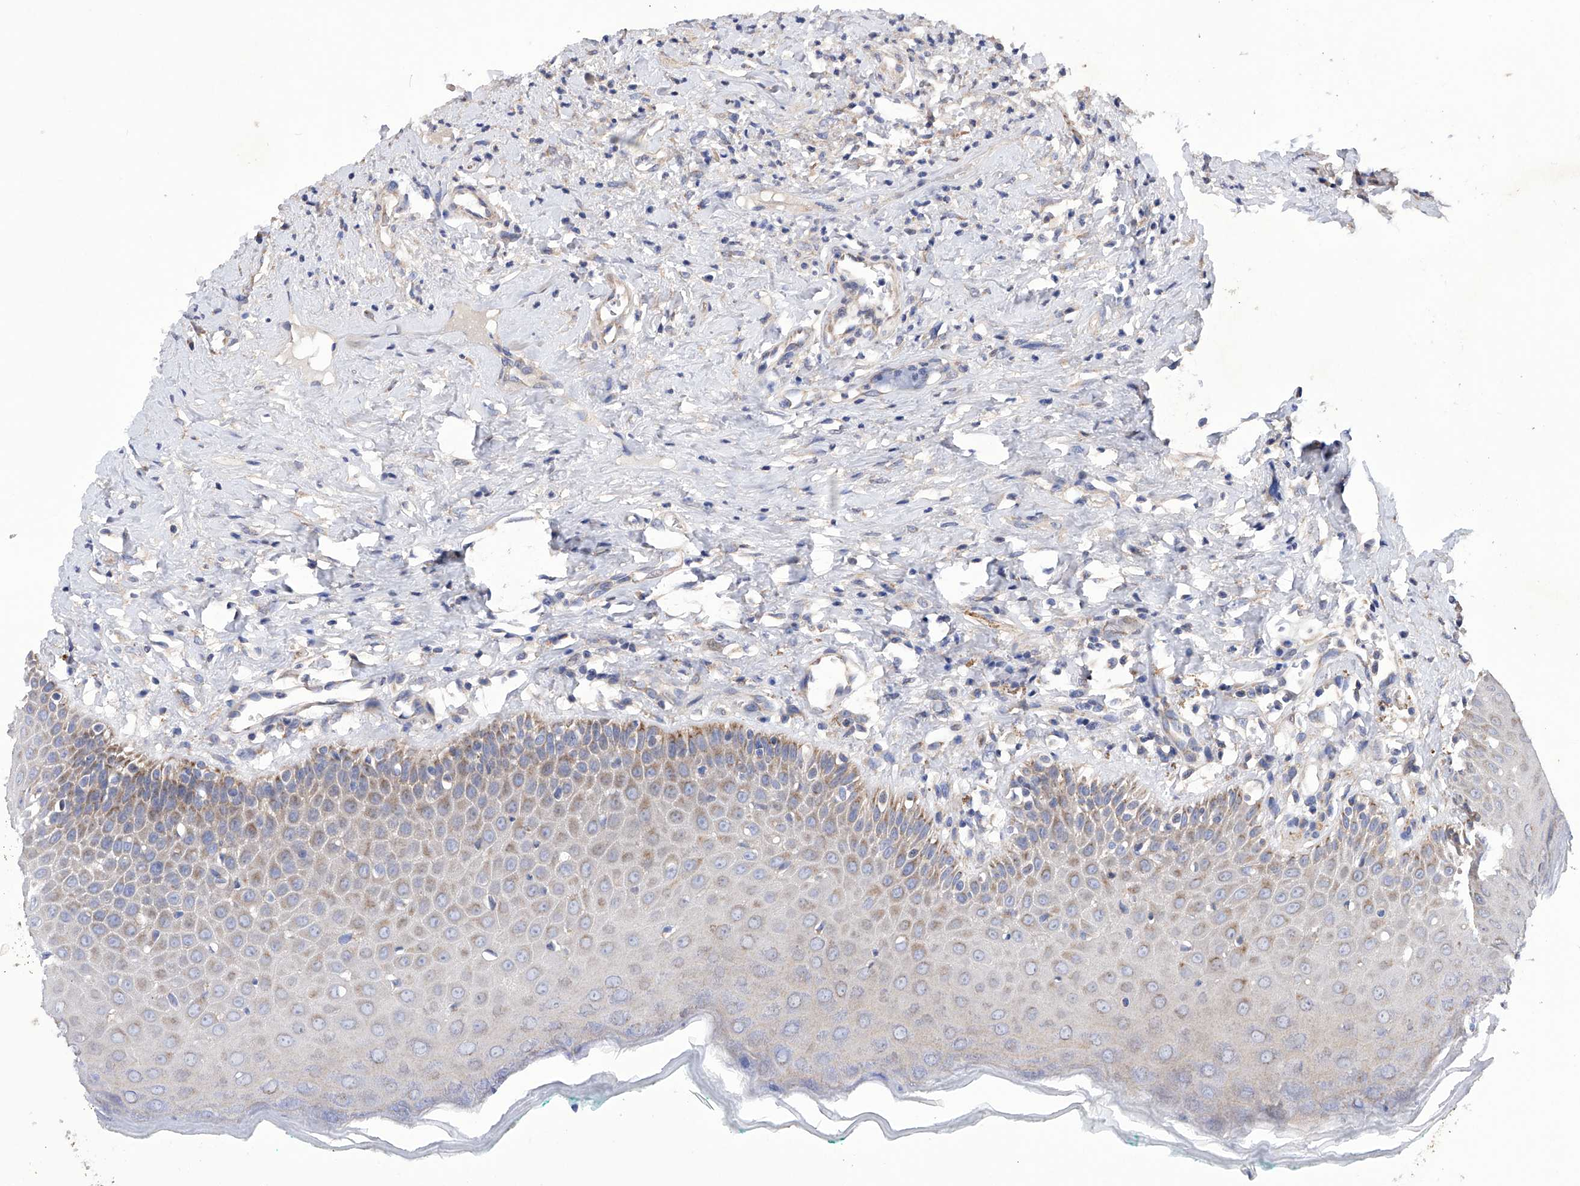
{"staining": {"intensity": "moderate", "quantity": ">75%", "location": "cytoplasmic/membranous"}, "tissue": "oral mucosa", "cell_type": "Squamous epithelial cells", "image_type": "normal", "snomed": [{"axis": "morphology", "description": "Normal tissue, NOS"}, {"axis": "topography", "description": "Oral tissue"}], "caption": "Immunohistochemistry (IHC) image of benign human oral mucosa stained for a protein (brown), which reveals medium levels of moderate cytoplasmic/membranous positivity in about >75% of squamous epithelial cells.", "gene": "EFCAB2", "patient": {"sex": "female", "age": 70}}